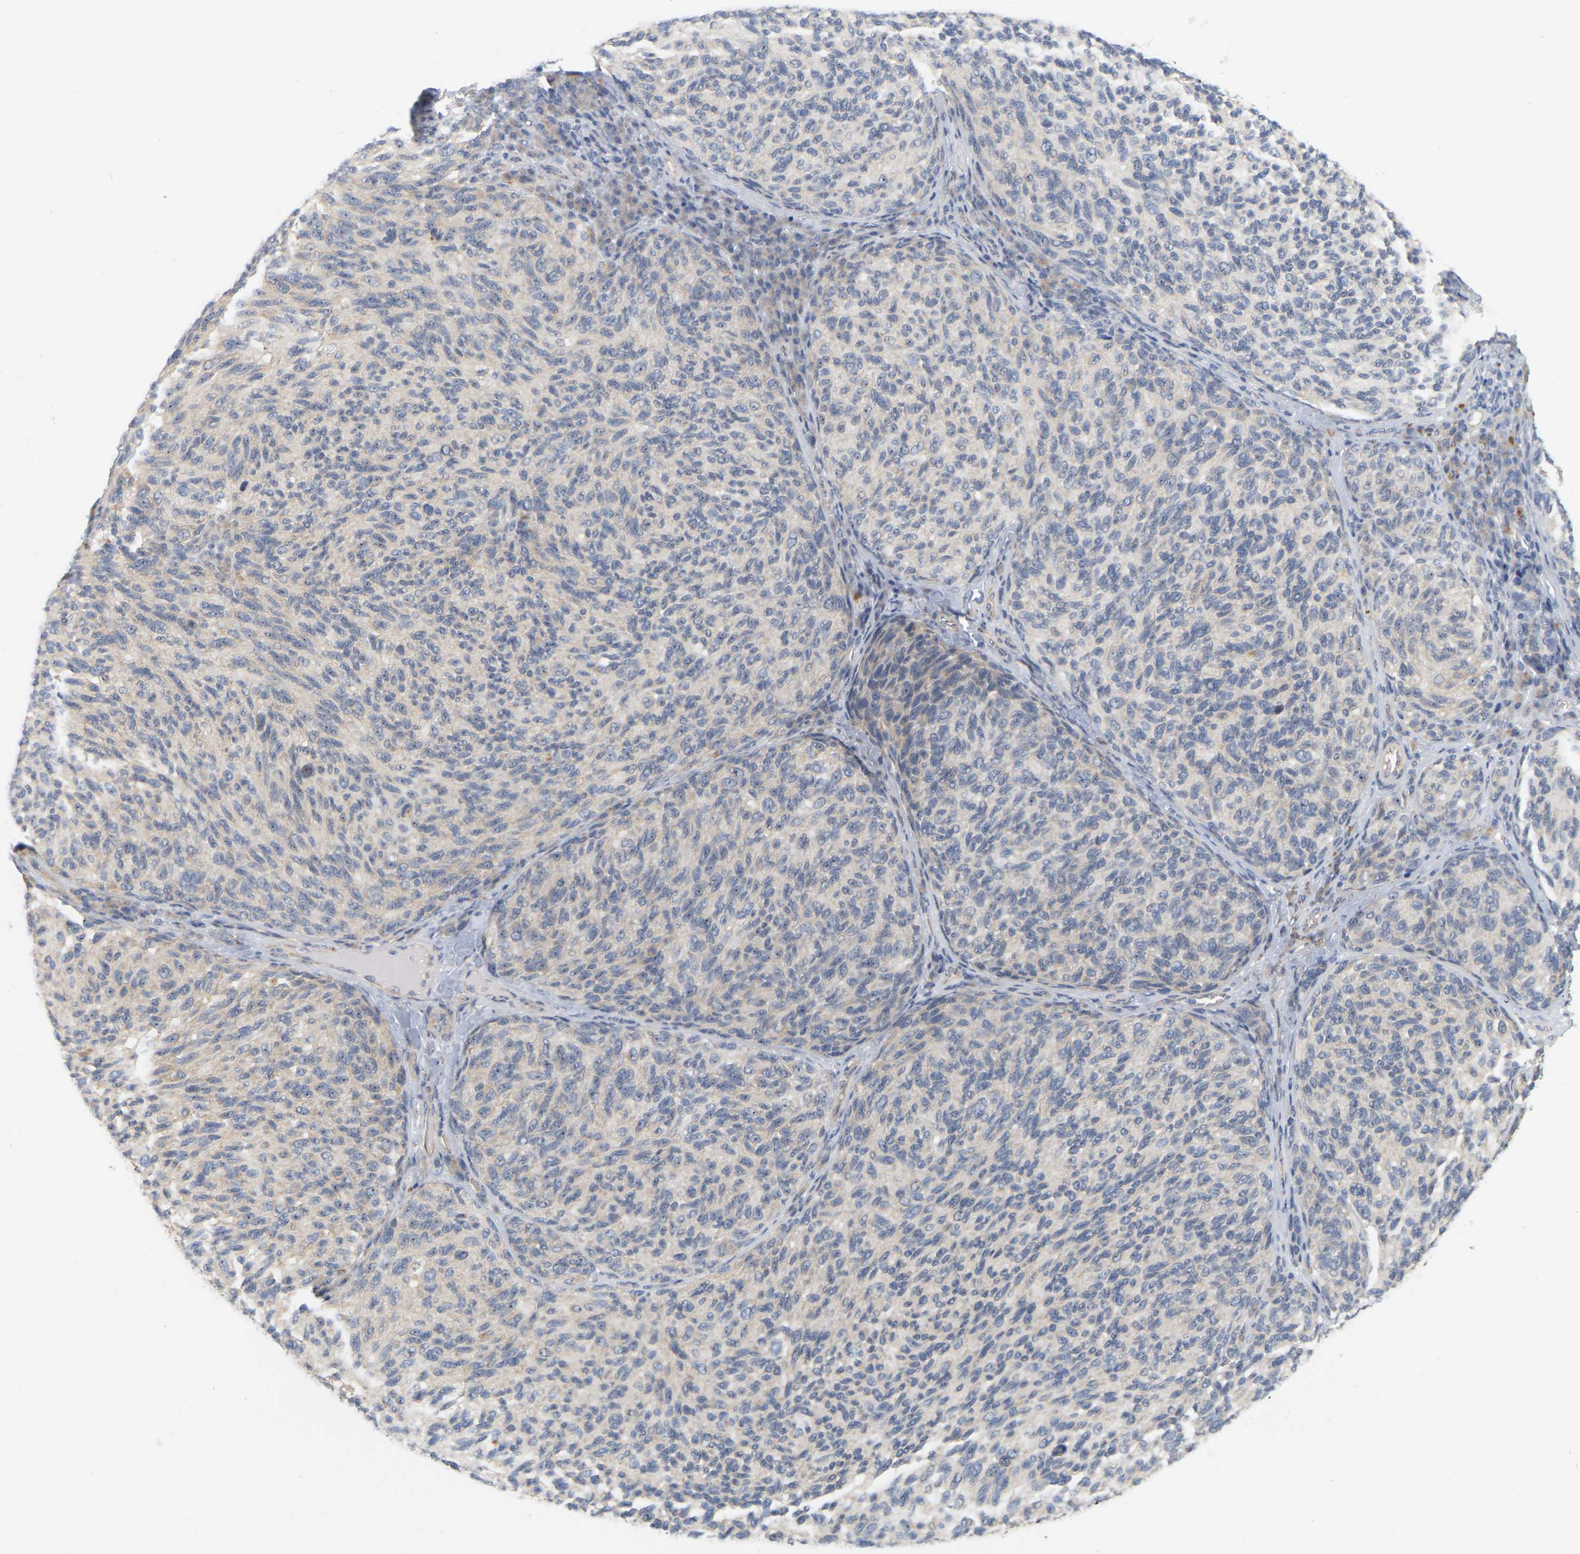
{"staining": {"intensity": "weak", "quantity": "25%-75%", "location": "cytoplasmic/membranous,nuclear"}, "tissue": "melanoma", "cell_type": "Tumor cells", "image_type": "cancer", "snomed": [{"axis": "morphology", "description": "Malignant melanoma, NOS"}, {"axis": "topography", "description": "Skin"}], "caption": "Immunohistochemistry (IHC) histopathology image of neoplastic tissue: human melanoma stained using IHC shows low levels of weak protein expression localized specifically in the cytoplasmic/membranous and nuclear of tumor cells, appearing as a cytoplasmic/membranous and nuclear brown color.", "gene": "MINDY4", "patient": {"sex": "female", "age": 73}}